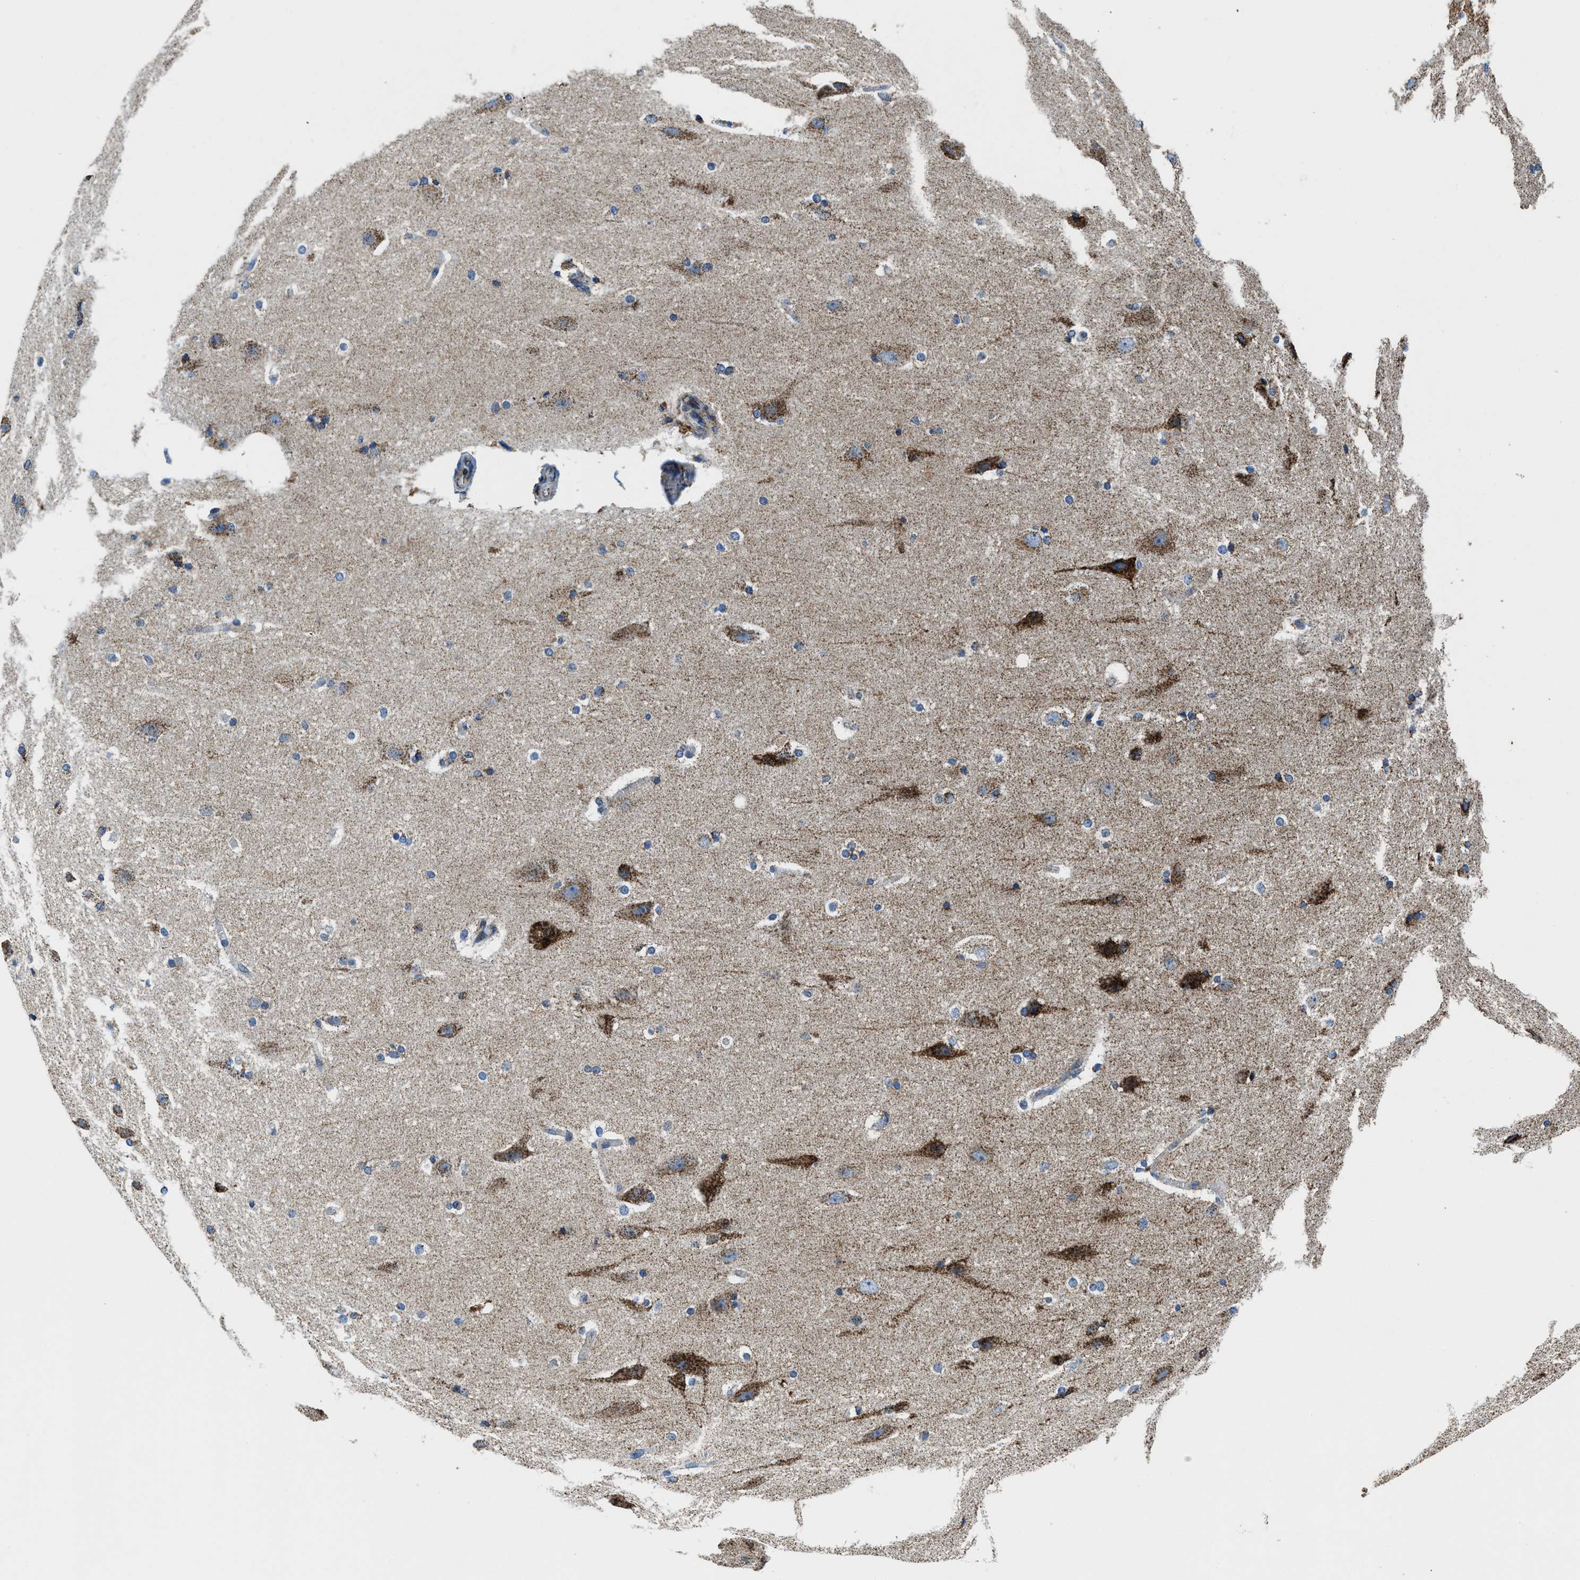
{"staining": {"intensity": "negative", "quantity": "none", "location": "none"}, "tissue": "cerebral cortex", "cell_type": "Endothelial cells", "image_type": "normal", "snomed": [{"axis": "morphology", "description": "Normal tissue, NOS"}, {"axis": "topography", "description": "Cerebral cortex"}, {"axis": "topography", "description": "Hippocampus"}], "caption": "The micrograph displays no staining of endothelial cells in benign cerebral cortex. Nuclei are stained in blue.", "gene": "SFXN1", "patient": {"sex": "female", "age": 19}}